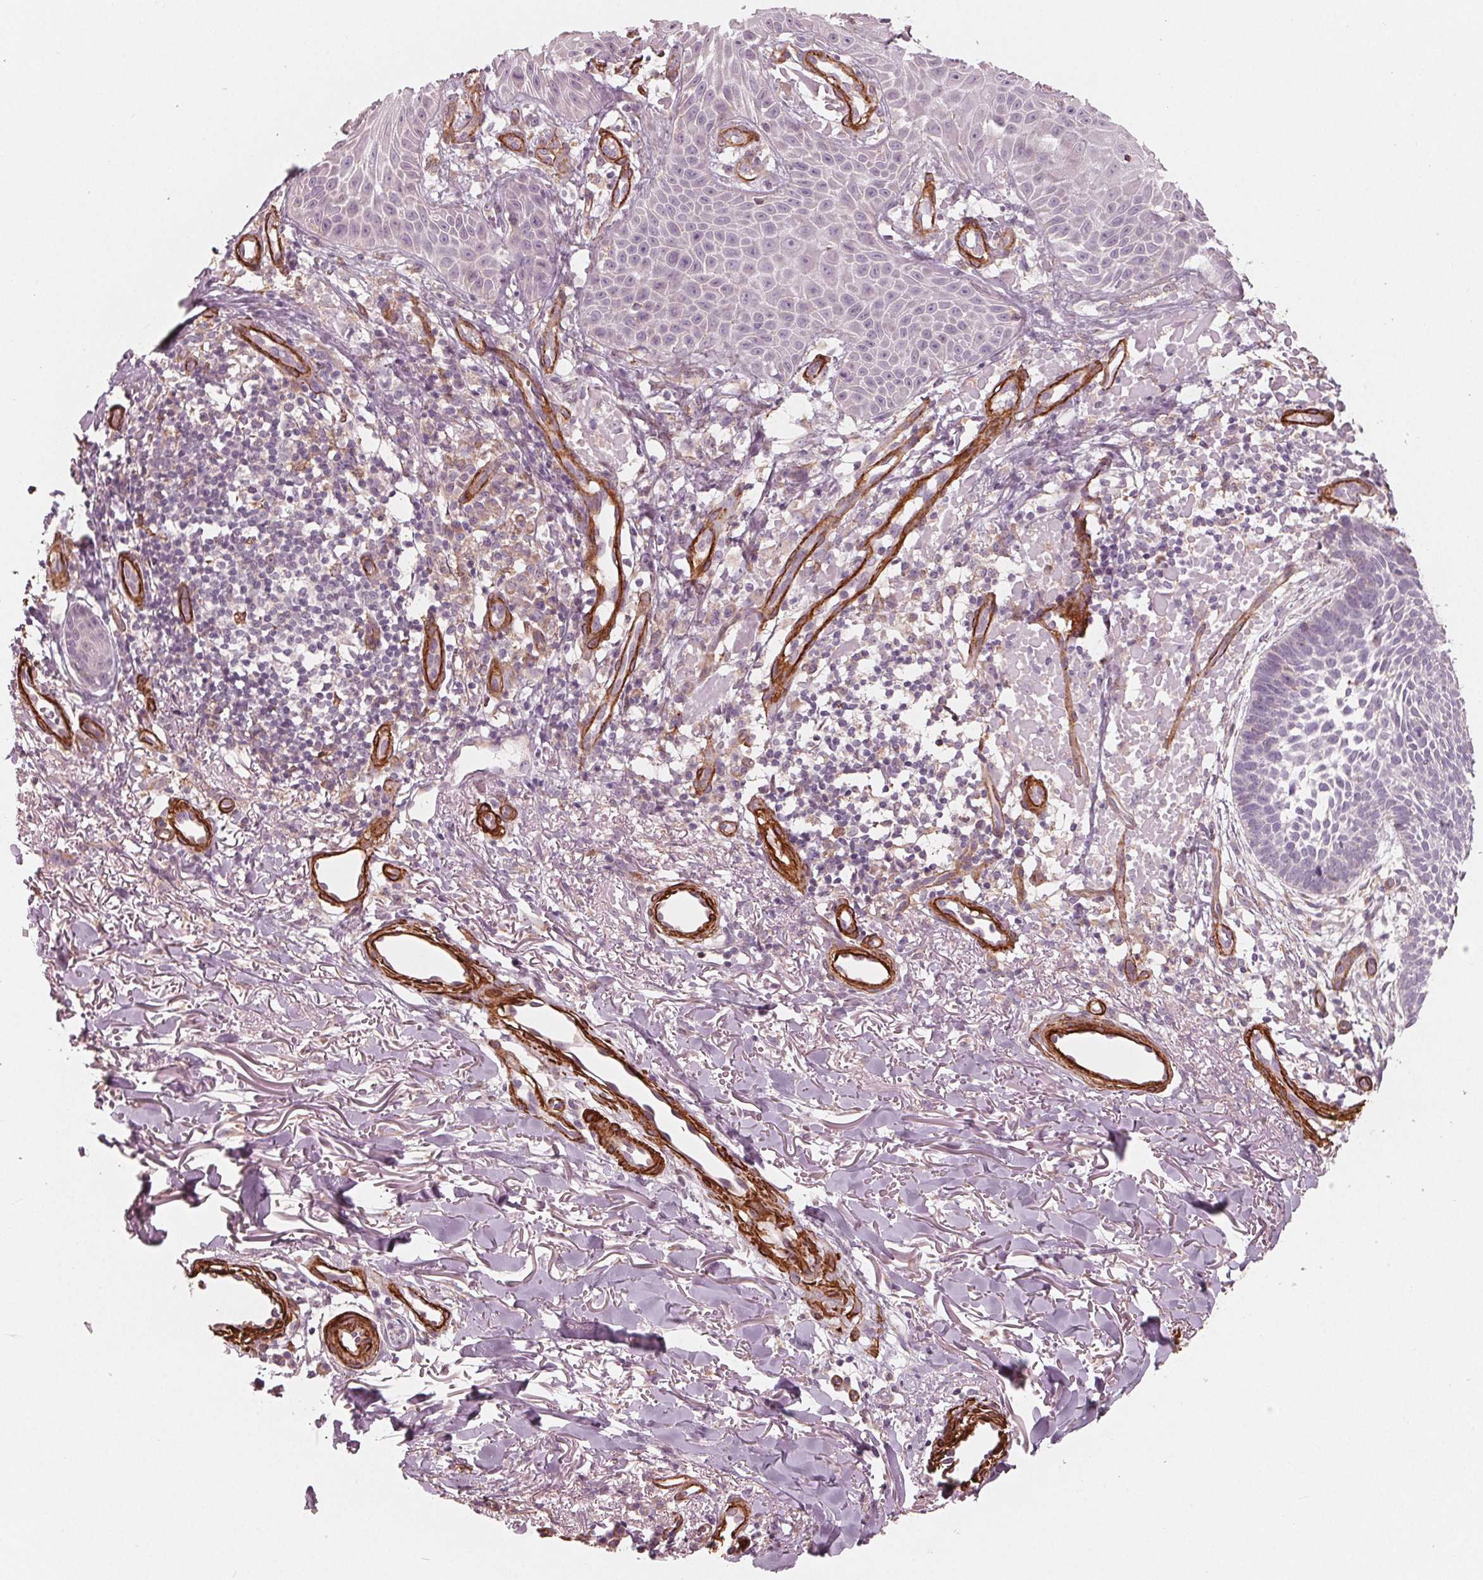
{"staining": {"intensity": "negative", "quantity": "none", "location": "none"}, "tissue": "skin cancer", "cell_type": "Tumor cells", "image_type": "cancer", "snomed": [{"axis": "morphology", "description": "Basal cell carcinoma"}, {"axis": "topography", "description": "Skin"}], "caption": "Immunohistochemistry (IHC) of human skin cancer (basal cell carcinoma) displays no expression in tumor cells. (IHC, brightfield microscopy, high magnification).", "gene": "MIER3", "patient": {"sex": "male", "age": 88}}